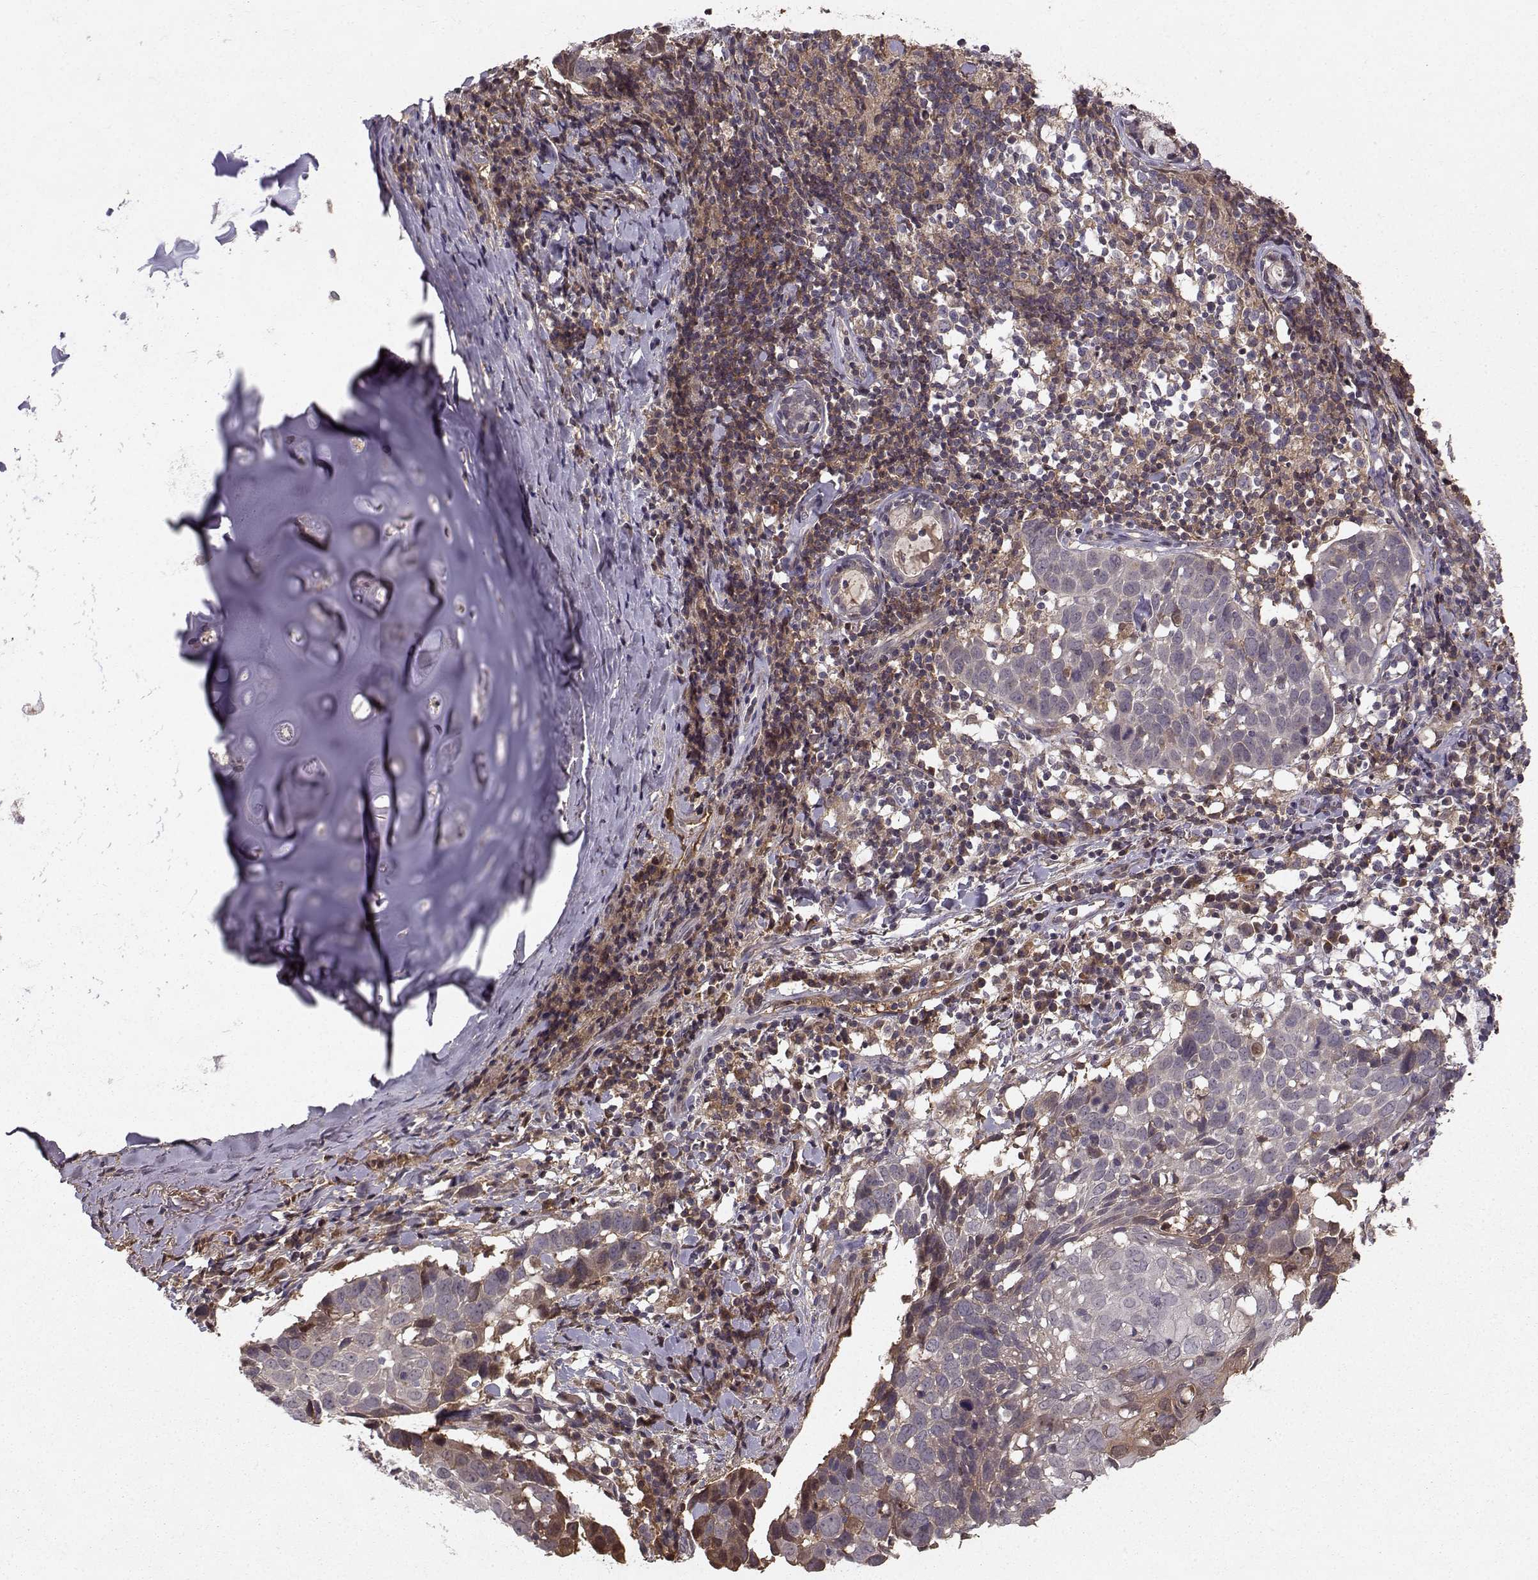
{"staining": {"intensity": "weak", "quantity": "<25%", "location": "cytoplasmic/membranous"}, "tissue": "lung cancer", "cell_type": "Tumor cells", "image_type": "cancer", "snomed": [{"axis": "morphology", "description": "Squamous cell carcinoma, NOS"}, {"axis": "topography", "description": "Lung"}], "caption": "The micrograph reveals no staining of tumor cells in squamous cell carcinoma (lung). Brightfield microscopy of IHC stained with DAB (brown) and hematoxylin (blue), captured at high magnification.", "gene": "WNT6", "patient": {"sex": "male", "age": 57}}